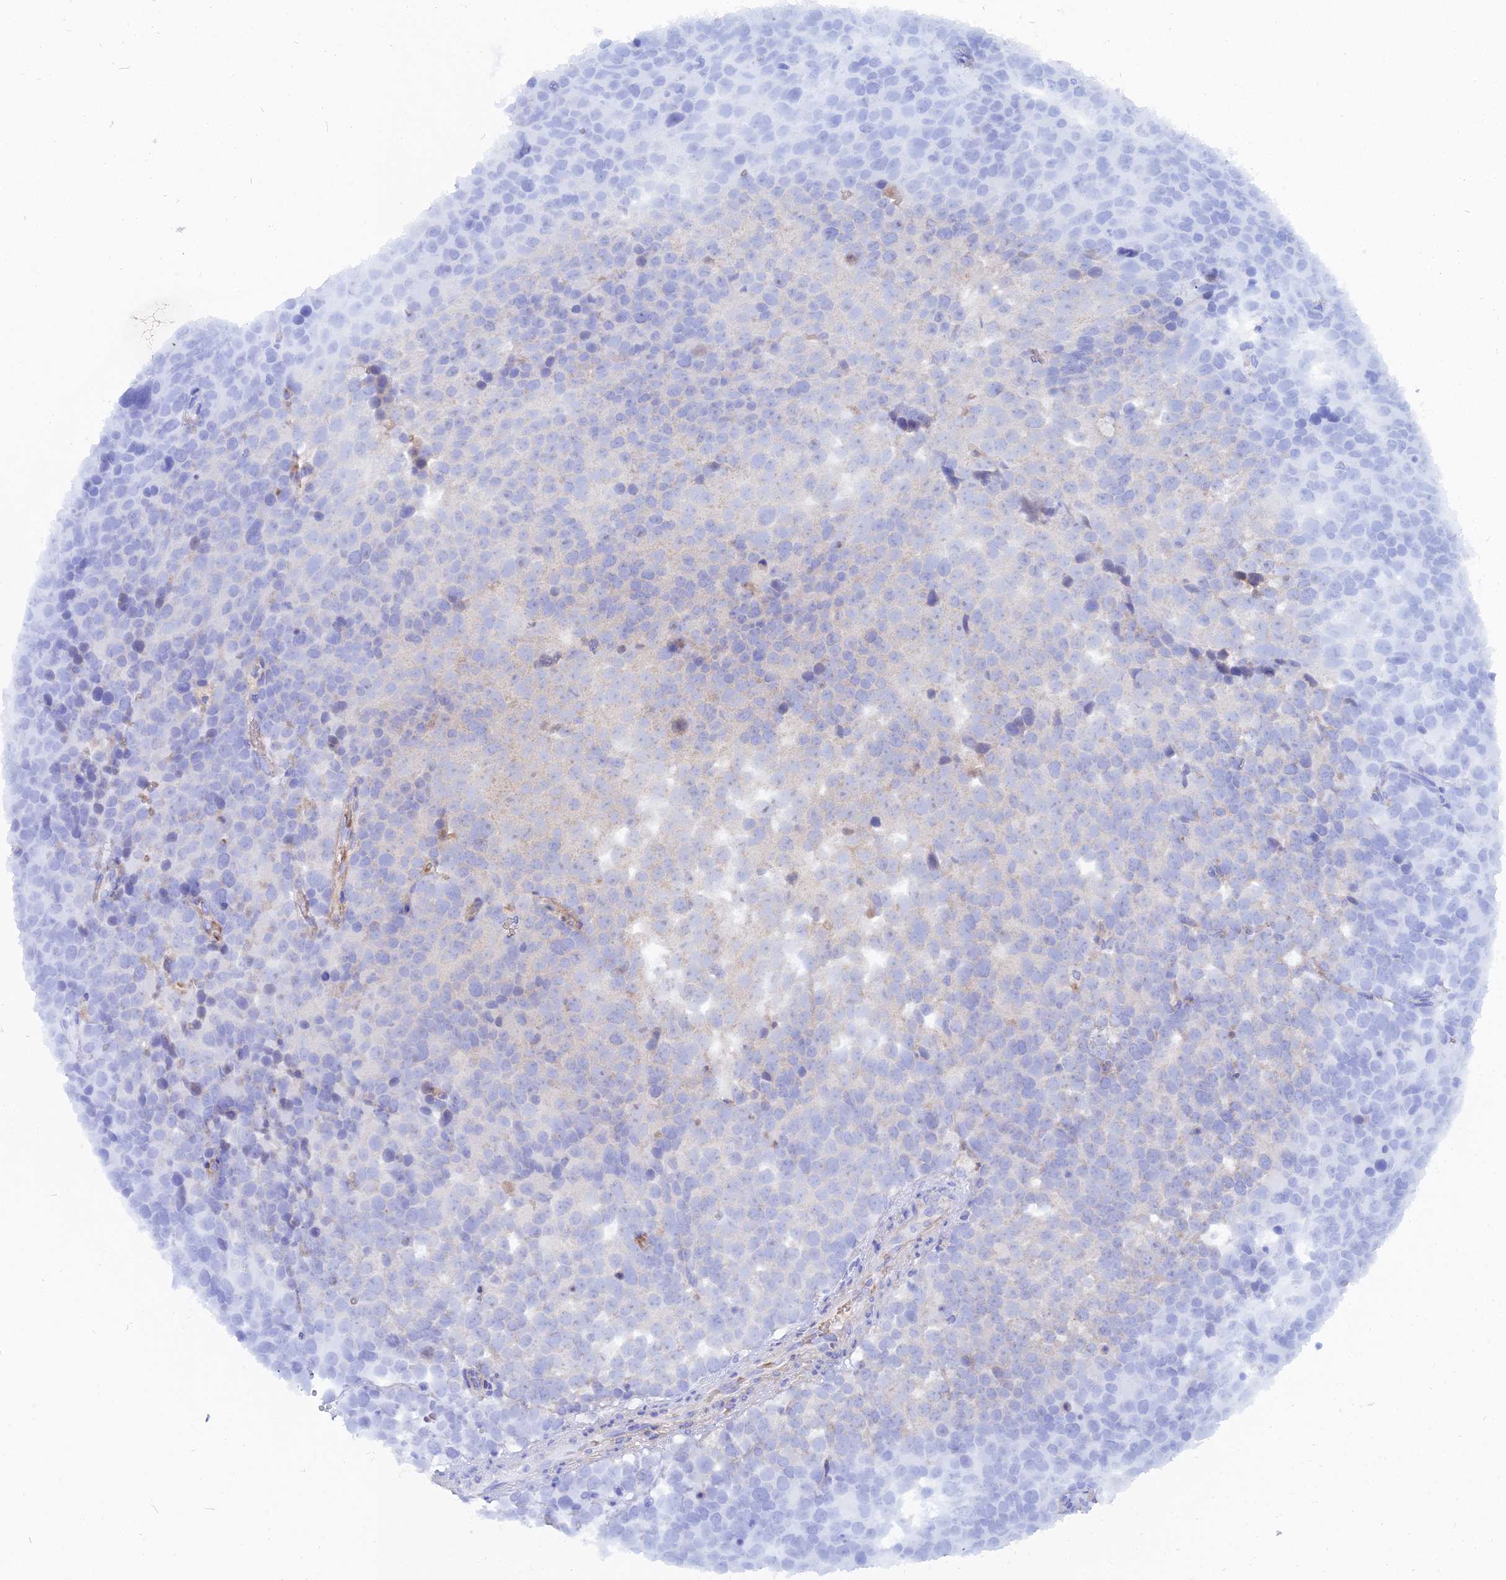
{"staining": {"intensity": "negative", "quantity": "none", "location": "none"}, "tissue": "testis cancer", "cell_type": "Tumor cells", "image_type": "cancer", "snomed": [{"axis": "morphology", "description": "Seminoma, NOS"}, {"axis": "topography", "description": "Testis"}], "caption": "The photomicrograph exhibits no significant expression in tumor cells of testis cancer.", "gene": "TRIM43B", "patient": {"sex": "male", "age": 71}}